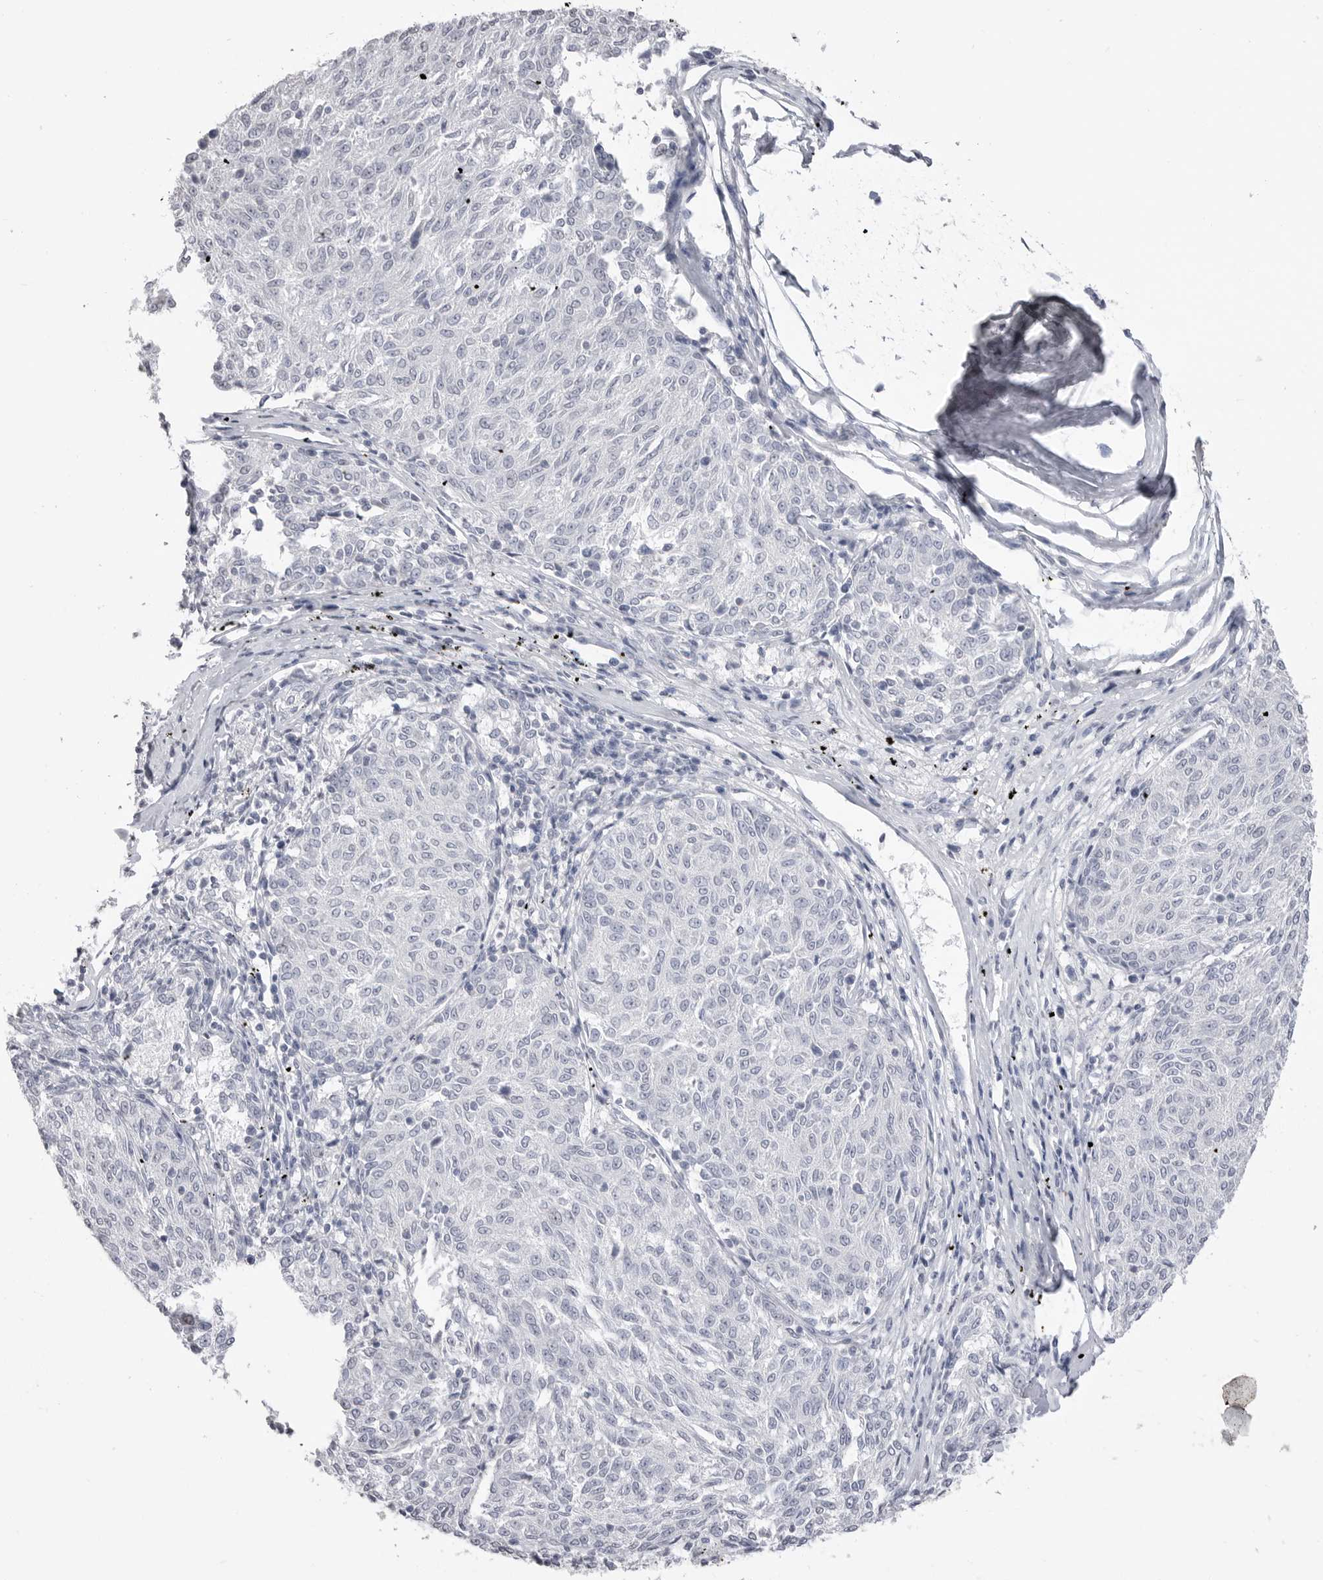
{"staining": {"intensity": "negative", "quantity": "none", "location": "none"}, "tissue": "melanoma", "cell_type": "Tumor cells", "image_type": "cancer", "snomed": [{"axis": "morphology", "description": "Malignant melanoma, NOS"}, {"axis": "topography", "description": "Skin"}], "caption": "An image of melanoma stained for a protein displays no brown staining in tumor cells.", "gene": "ICAM5", "patient": {"sex": "female", "age": 72}}